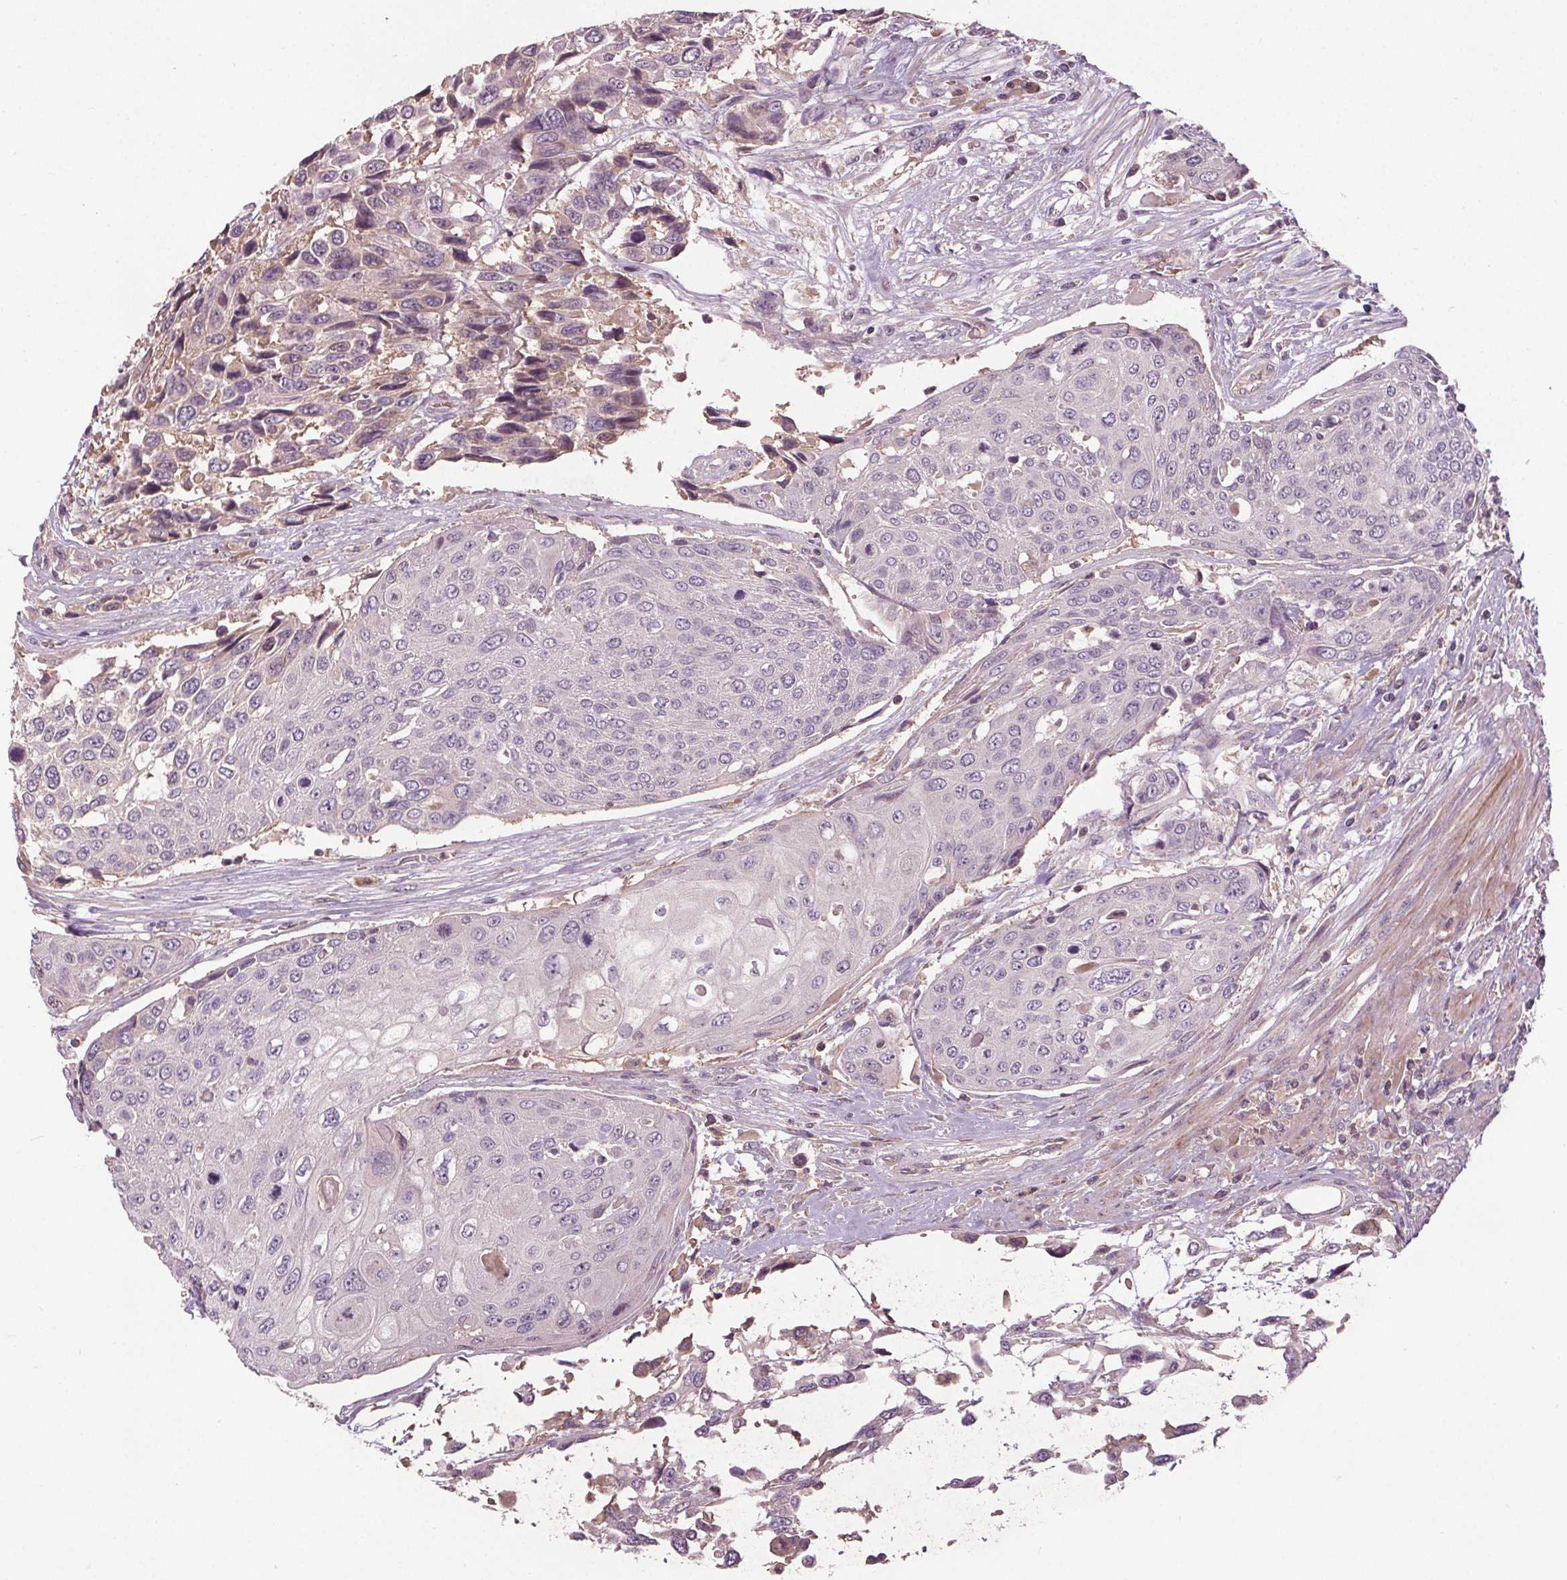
{"staining": {"intensity": "negative", "quantity": "none", "location": "none"}, "tissue": "urothelial cancer", "cell_type": "Tumor cells", "image_type": "cancer", "snomed": [{"axis": "morphology", "description": "Urothelial carcinoma, High grade"}, {"axis": "topography", "description": "Urinary bladder"}], "caption": "Protein analysis of urothelial carcinoma (high-grade) displays no significant expression in tumor cells.", "gene": "PDGFD", "patient": {"sex": "female", "age": 70}}